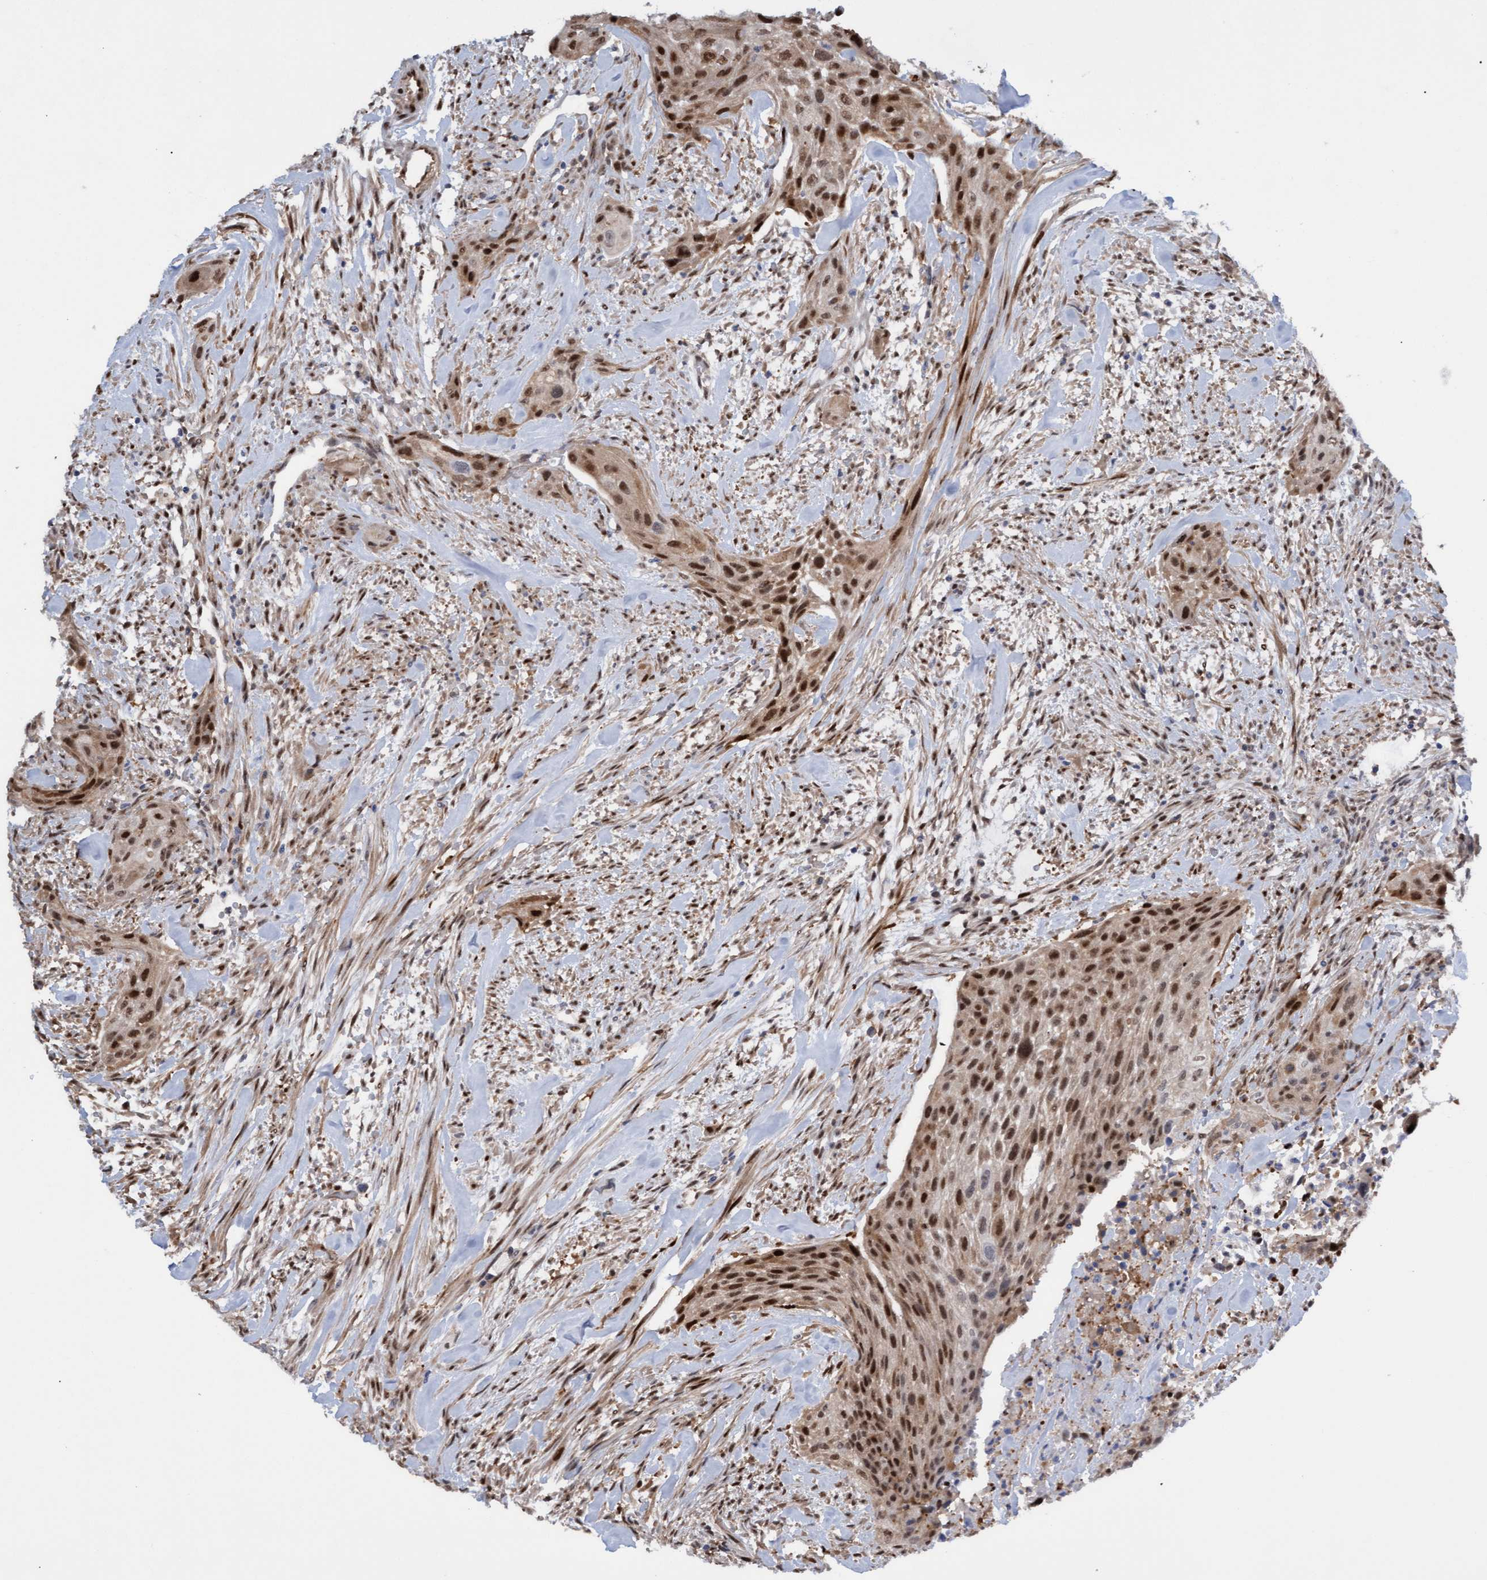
{"staining": {"intensity": "strong", "quantity": ">75%", "location": "nuclear"}, "tissue": "urothelial cancer", "cell_type": "Tumor cells", "image_type": "cancer", "snomed": [{"axis": "morphology", "description": "Urothelial carcinoma, Low grade"}, {"axis": "morphology", "description": "Urothelial carcinoma, High grade"}, {"axis": "topography", "description": "Urinary bladder"}], "caption": "Immunohistochemistry (IHC) staining of urothelial cancer, which exhibits high levels of strong nuclear expression in about >75% of tumor cells indicating strong nuclear protein expression. The staining was performed using DAB (3,3'-diaminobenzidine) (brown) for protein detection and nuclei were counterstained in hematoxylin (blue).", "gene": "PINX1", "patient": {"sex": "male", "age": 35}}